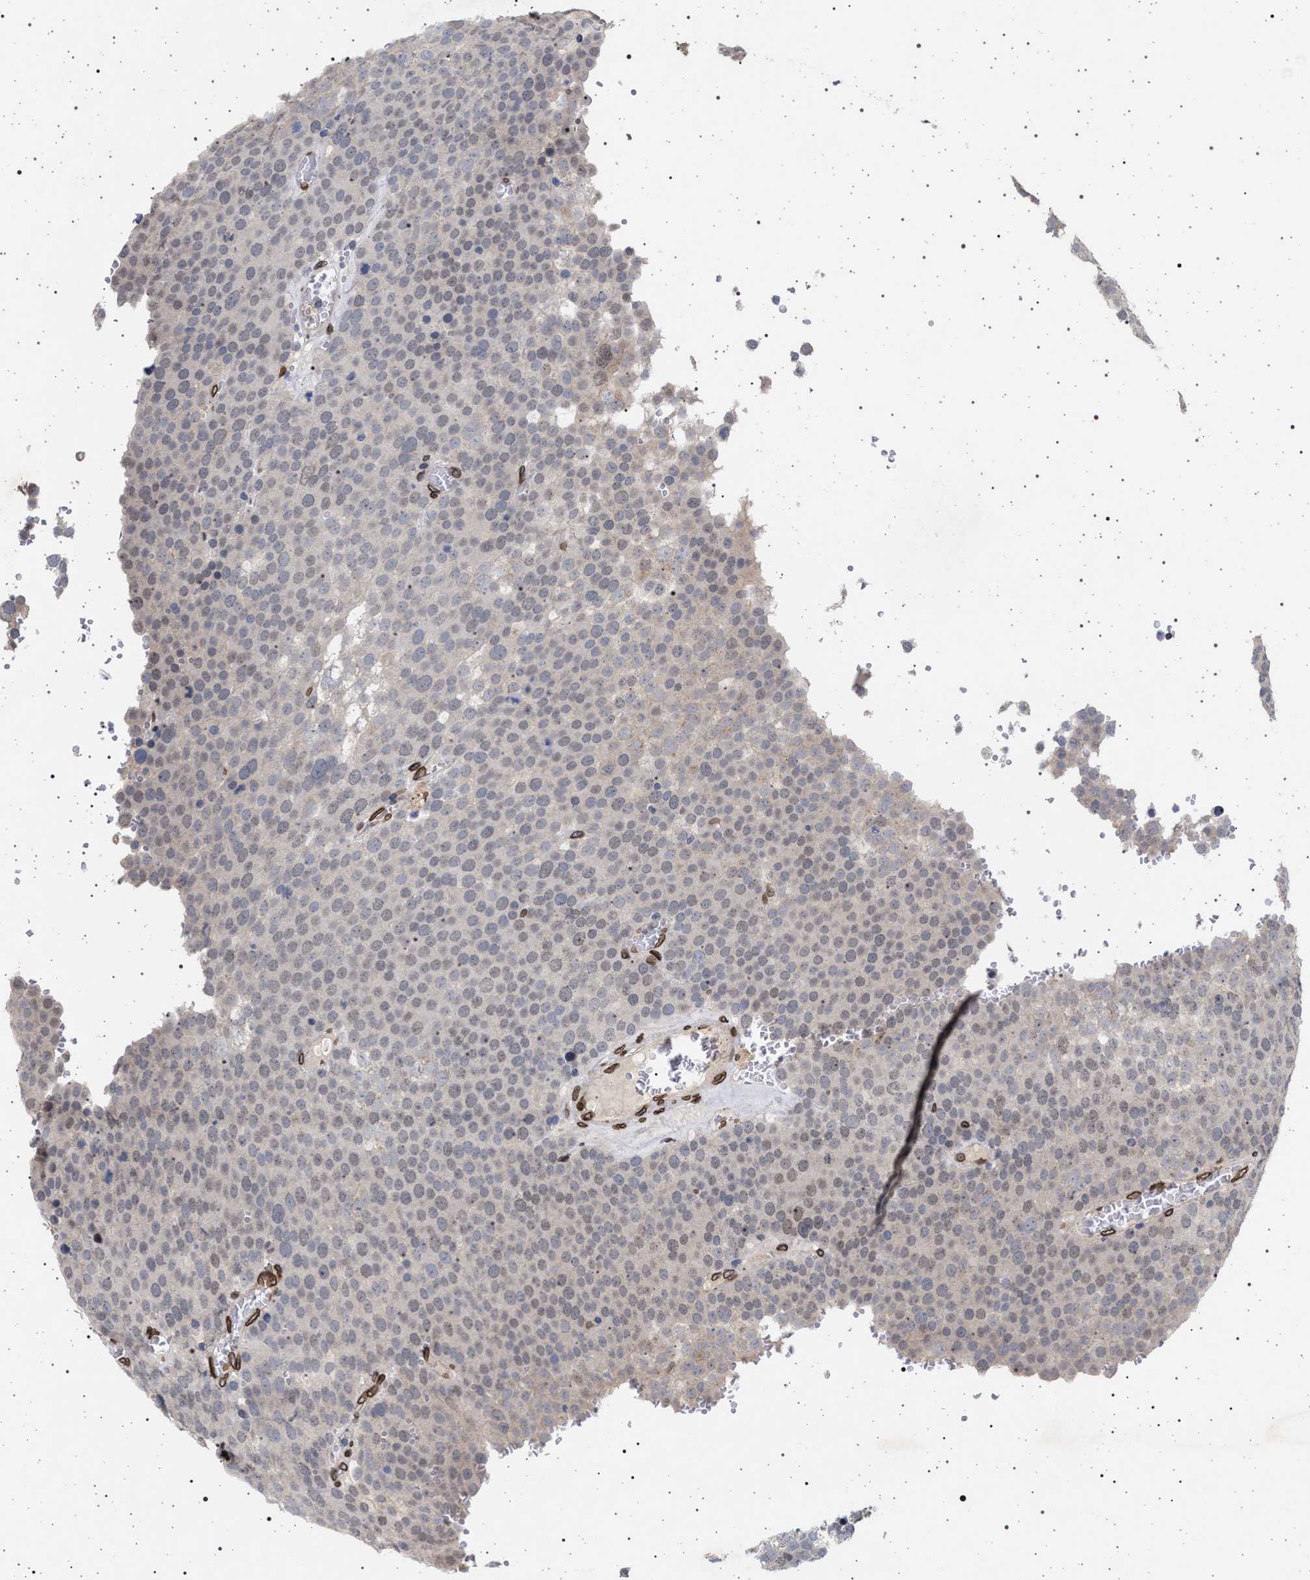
{"staining": {"intensity": "negative", "quantity": "none", "location": "none"}, "tissue": "testis cancer", "cell_type": "Tumor cells", "image_type": "cancer", "snomed": [{"axis": "morphology", "description": "Seminoma, NOS"}, {"axis": "topography", "description": "Testis"}], "caption": "Micrograph shows no significant protein positivity in tumor cells of seminoma (testis). The staining is performed using DAB brown chromogen with nuclei counter-stained in using hematoxylin.", "gene": "ING2", "patient": {"sex": "male", "age": 71}}